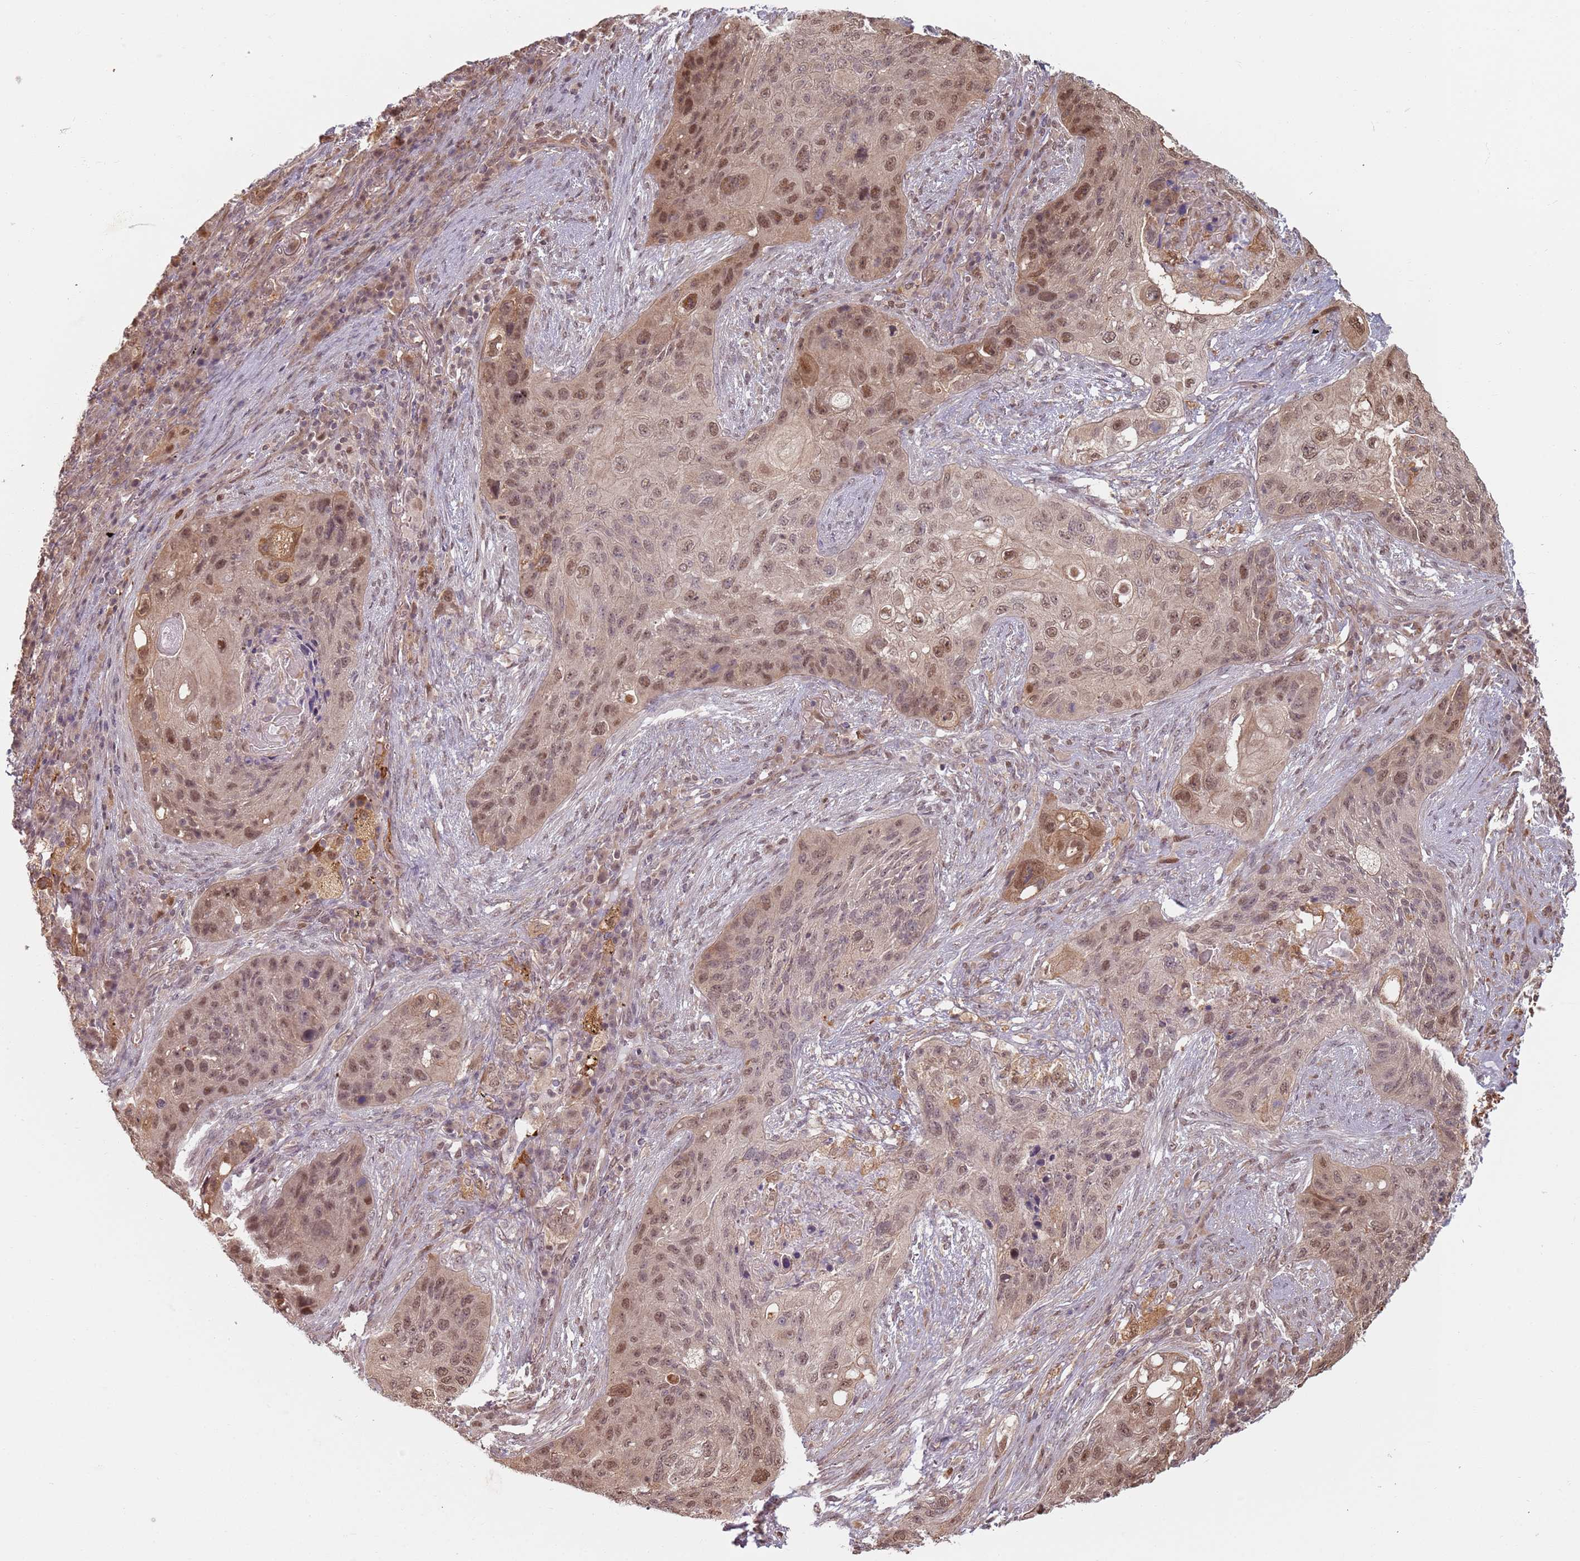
{"staining": {"intensity": "moderate", "quantity": "25%-75%", "location": "nuclear"}, "tissue": "lung cancer", "cell_type": "Tumor cells", "image_type": "cancer", "snomed": [{"axis": "morphology", "description": "Squamous cell carcinoma, NOS"}, {"axis": "topography", "description": "Lung"}], "caption": "Moderate nuclear staining is appreciated in about 25%-75% of tumor cells in squamous cell carcinoma (lung).", "gene": "PLSCR5", "patient": {"sex": "female", "age": 63}}